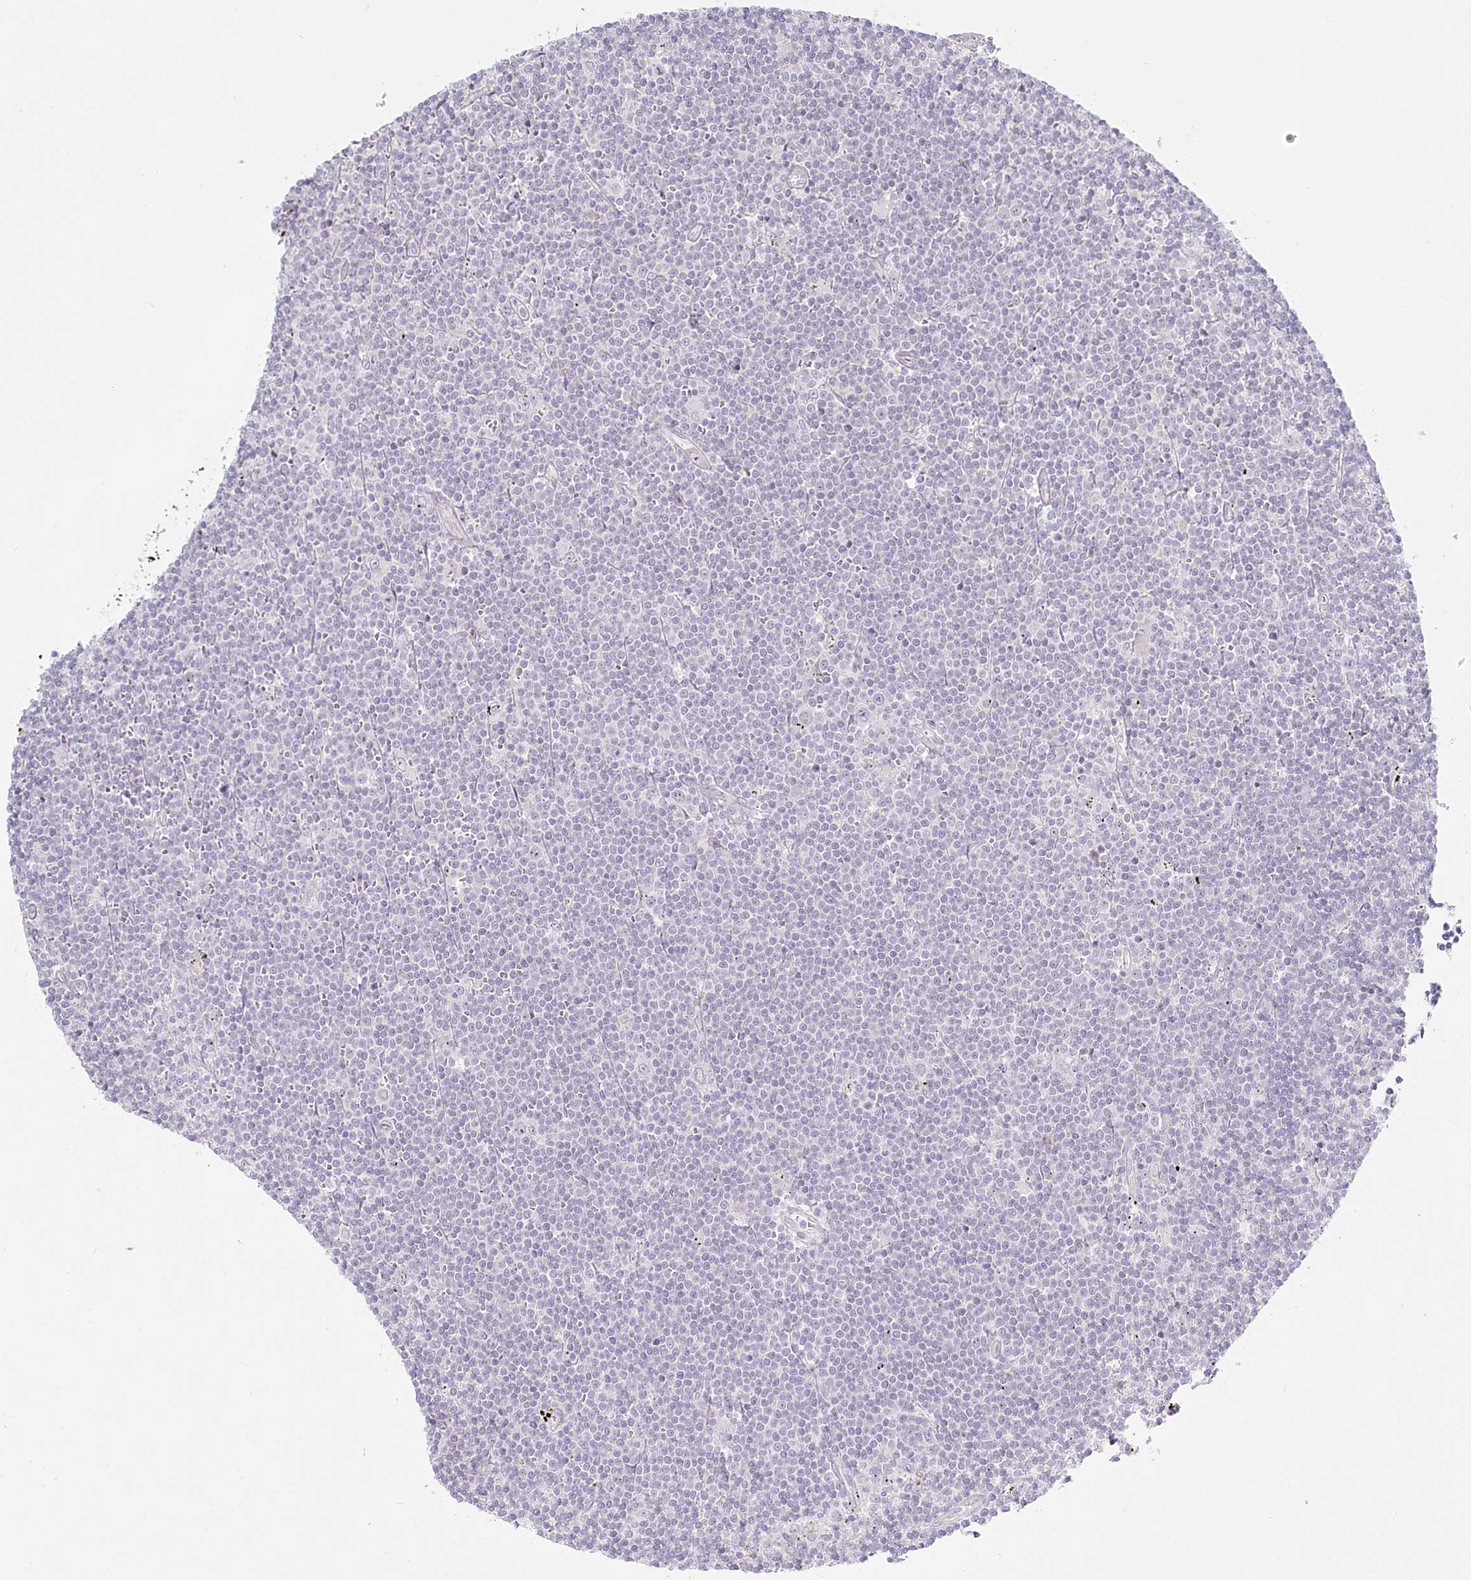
{"staining": {"intensity": "negative", "quantity": "none", "location": "none"}, "tissue": "lymphoma", "cell_type": "Tumor cells", "image_type": "cancer", "snomed": [{"axis": "morphology", "description": "Malignant lymphoma, non-Hodgkin's type, Low grade"}, {"axis": "topography", "description": "Spleen"}], "caption": "The image shows no significant positivity in tumor cells of malignant lymphoma, non-Hodgkin's type (low-grade).", "gene": "SPINK13", "patient": {"sex": "male", "age": 76}}